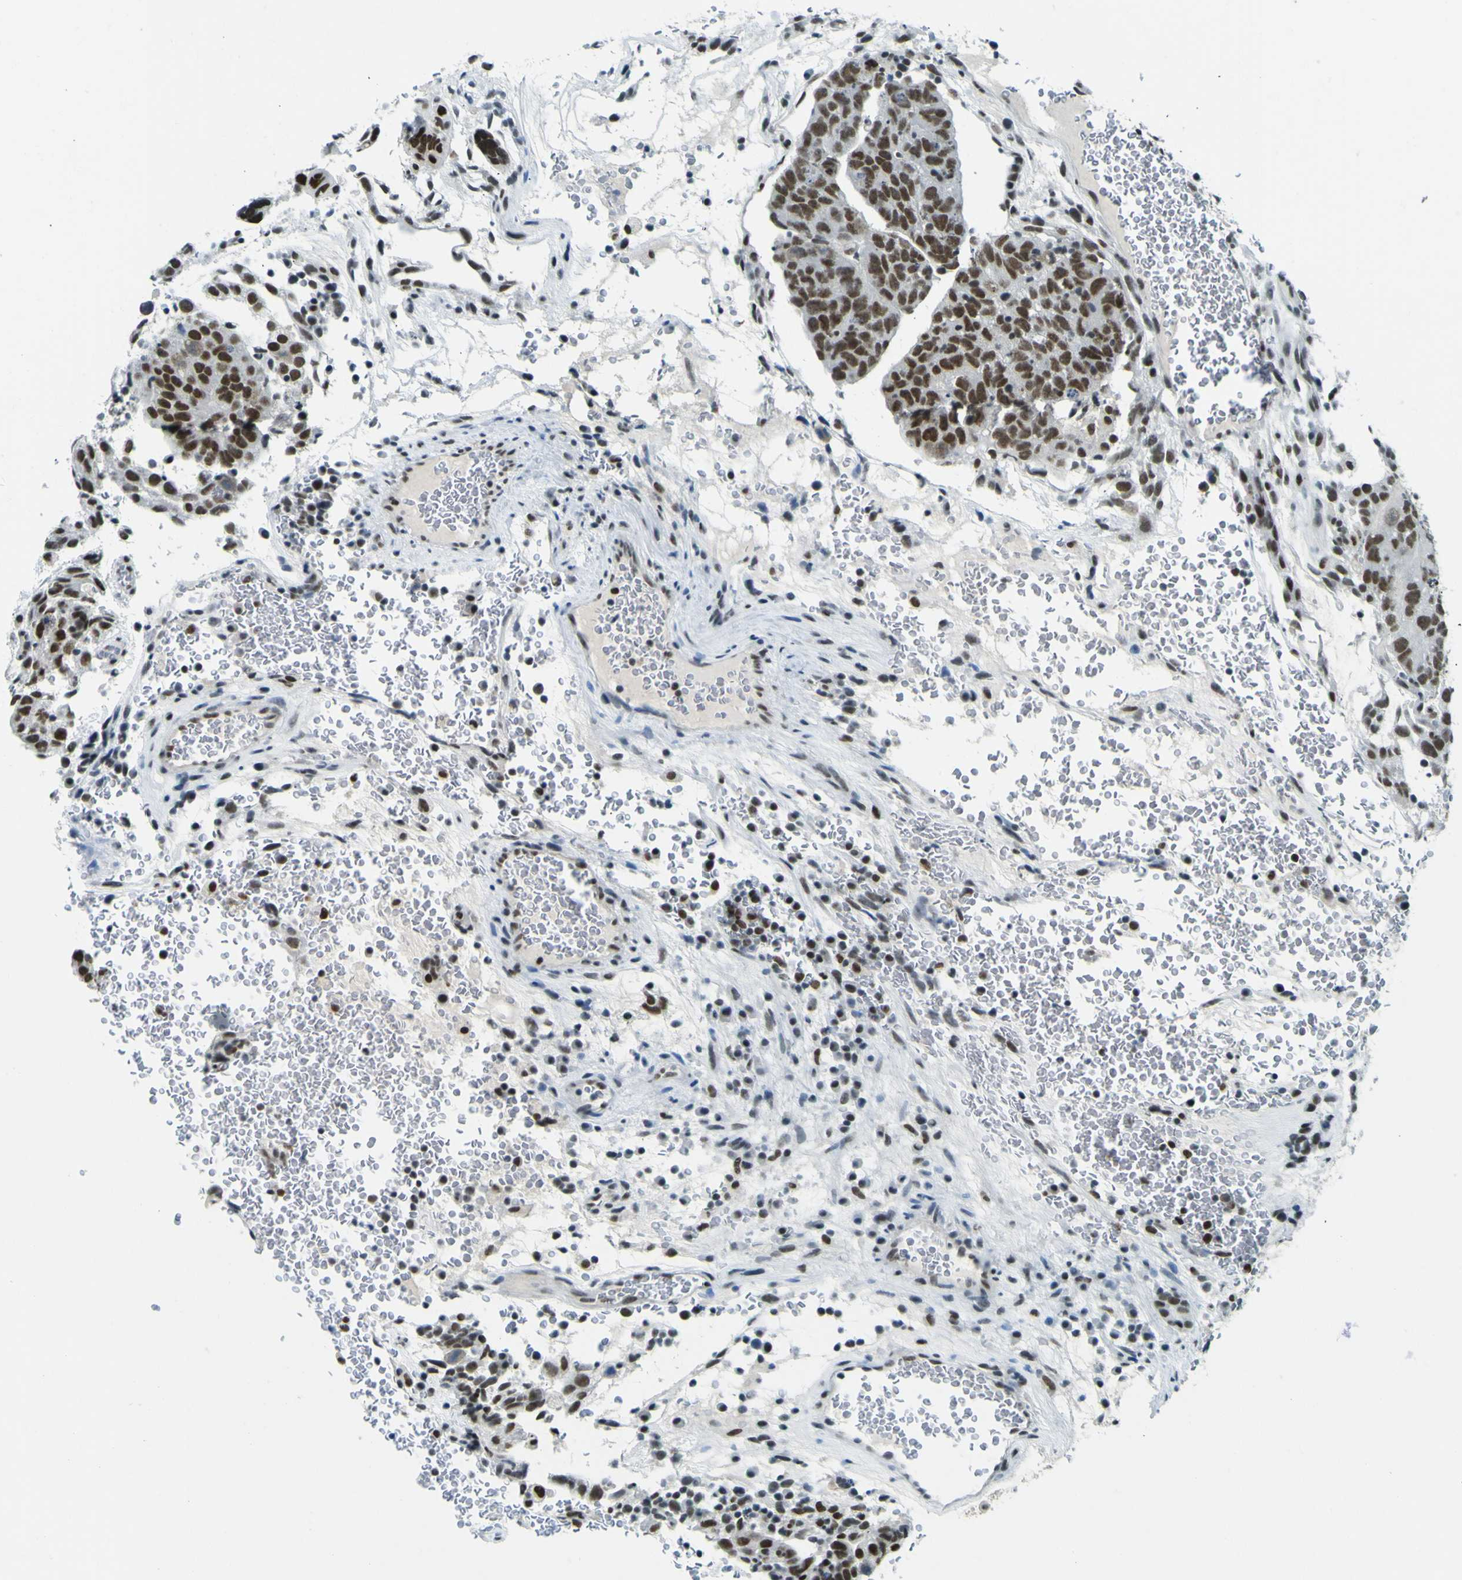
{"staining": {"intensity": "strong", "quantity": ">75%", "location": "nuclear"}, "tissue": "testis cancer", "cell_type": "Tumor cells", "image_type": "cancer", "snomed": [{"axis": "morphology", "description": "Seminoma, NOS"}, {"axis": "morphology", "description": "Carcinoma, Embryonal, NOS"}, {"axis": "topography", "description": "Testis"}], "caption": "High-power microscopy captured an IHC image of embryonal carcinoma (testis), revealing strong nuclear staining in approximately >75% of tumor cells.", "gene": "CEBPG", "patient": {"sex": "male", "age": 52}}